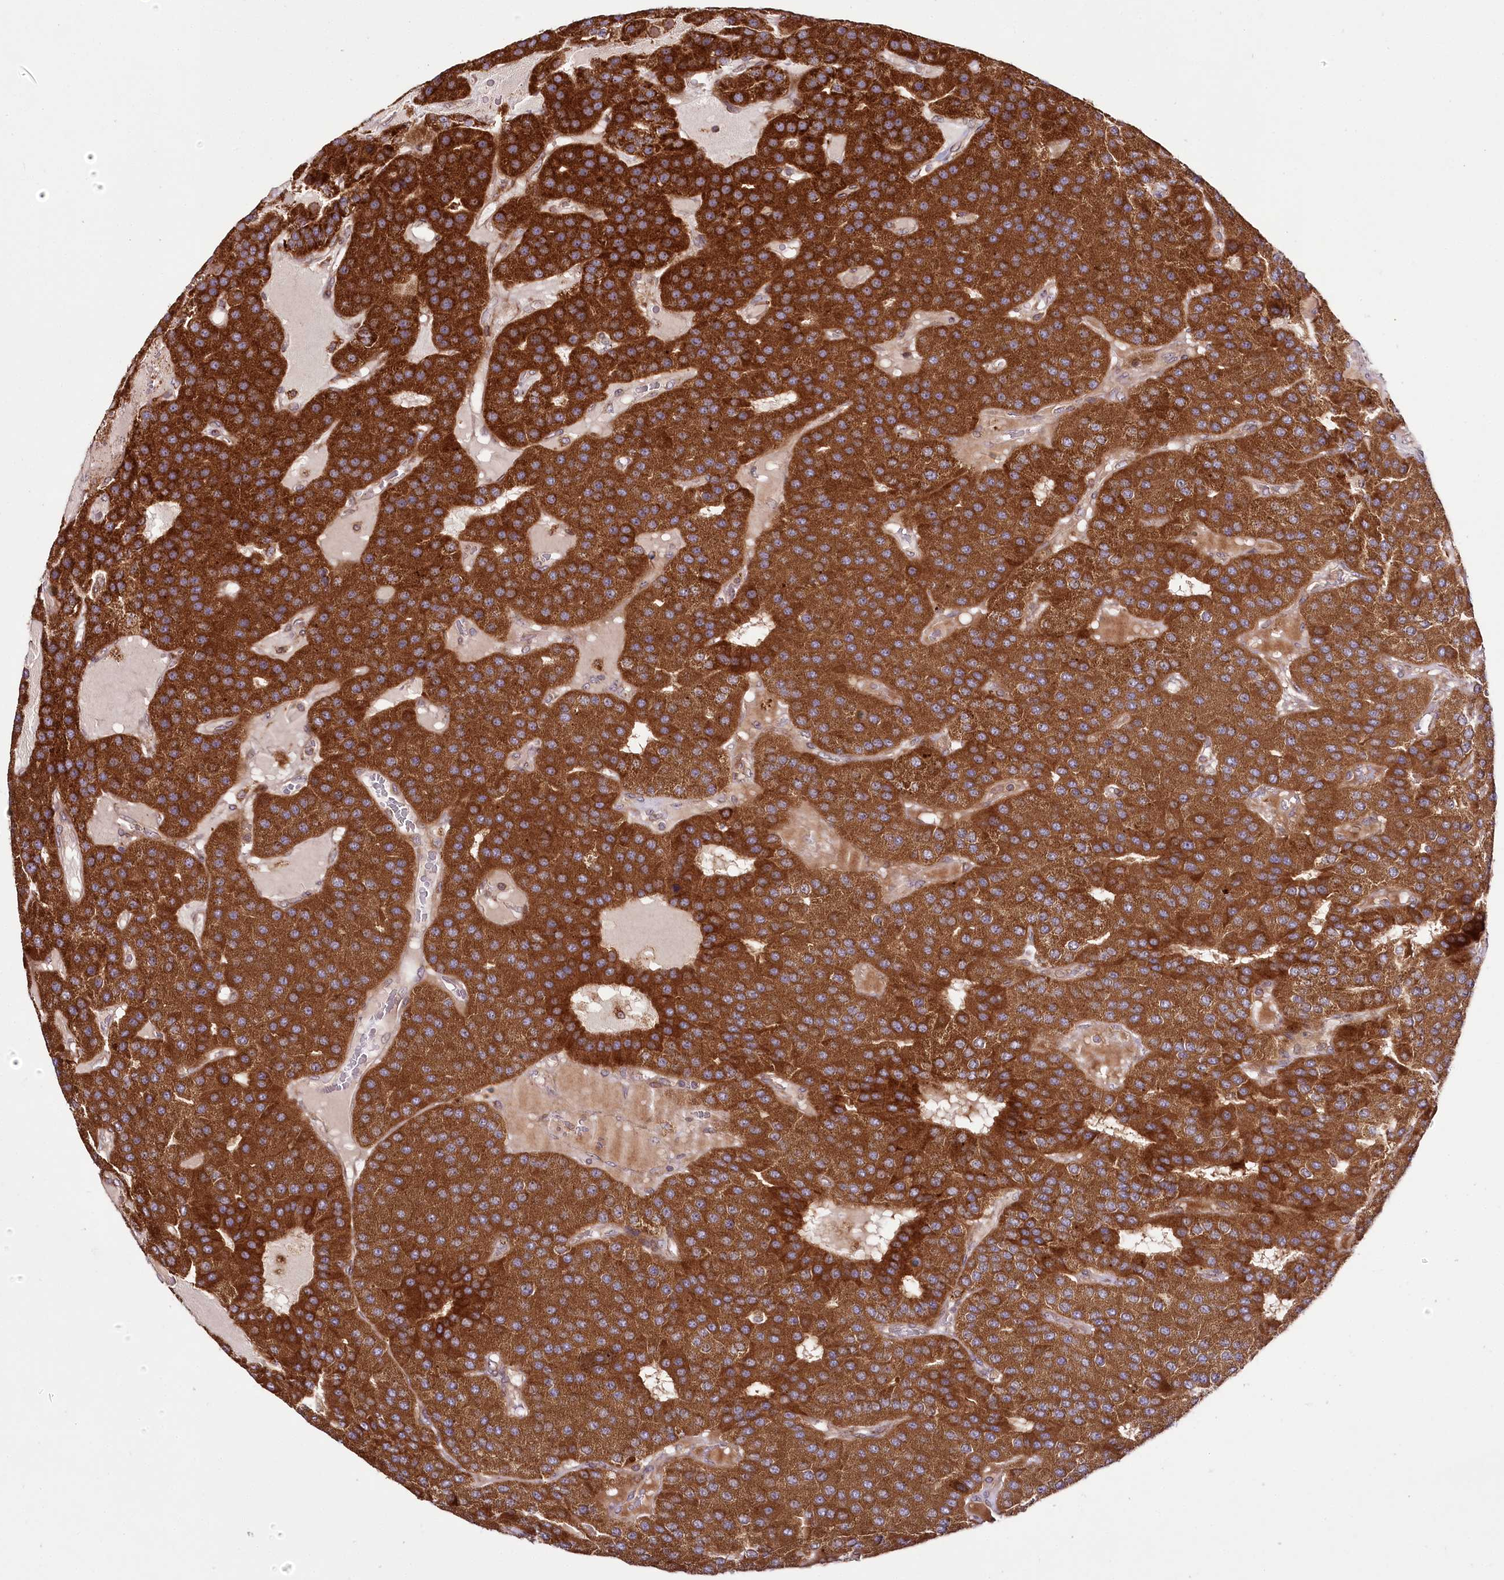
{"staining": {"intensity": "strong", "quantity": ">75%", "location": "cytoplasmic/membranous"}, "tissue": "parathyroid gland", "cell_type": "Glandular cells", "image_type": "normal", "snomed": [{"axis": "morphology", "description": "Normal tissue, NOS"}, {"axis": "morphology", "description": "Adenoma, NOS"}, {"axis": "topography", "description": "Parathyroid gland"}], "caption": "IHC of normal human parathyroid gland reveals high levels of strong cytoplasmic/membranous expression in about >75% of glandular cells. The protein is stained brown, and the nuclei are stained in blue (DAB IHC with brightfield microscopy, high magnification).", "gene": "RAB7A", "patient": {"sex": "female", "age": 86}}